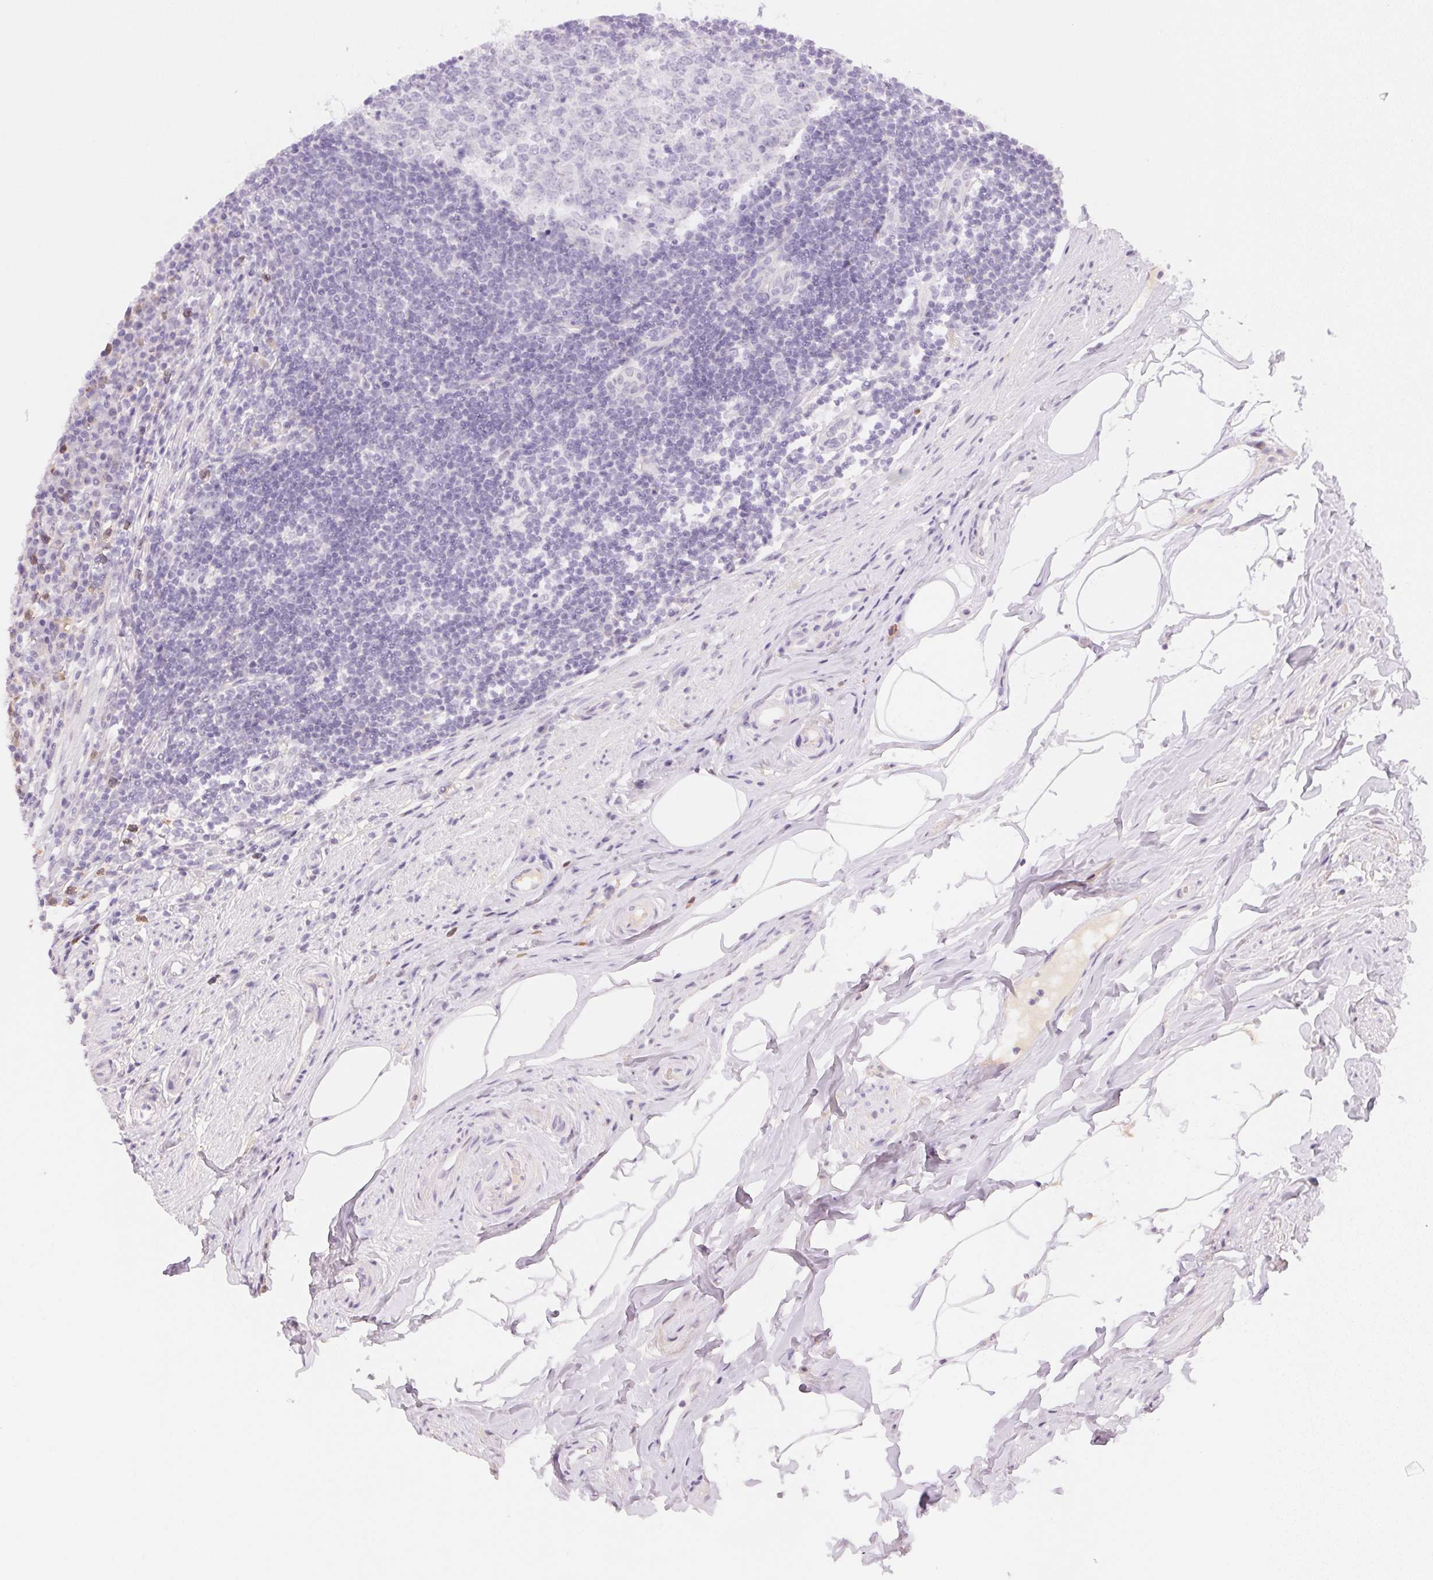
{"staining": {"intensity": "negative", "quantity": "none", "location": "none"}, "tissue": "appendix", "cell_type": "Glandular cells", "image_type": "normal", "snomed": [{"axis": "morphology", "description": "Normal tissue, NOS"}, {"axis": "topography", "description": "Appendix"}], "caption": "Appendix was stained to show a protein in brown. There is no significant expression in glandular cells. (DAB (3,3'-diaminobenzidine) immunohistochemistry, high magnification).", "gene": "FNDC4", "patient": {"sex": "female", "age": 56}}